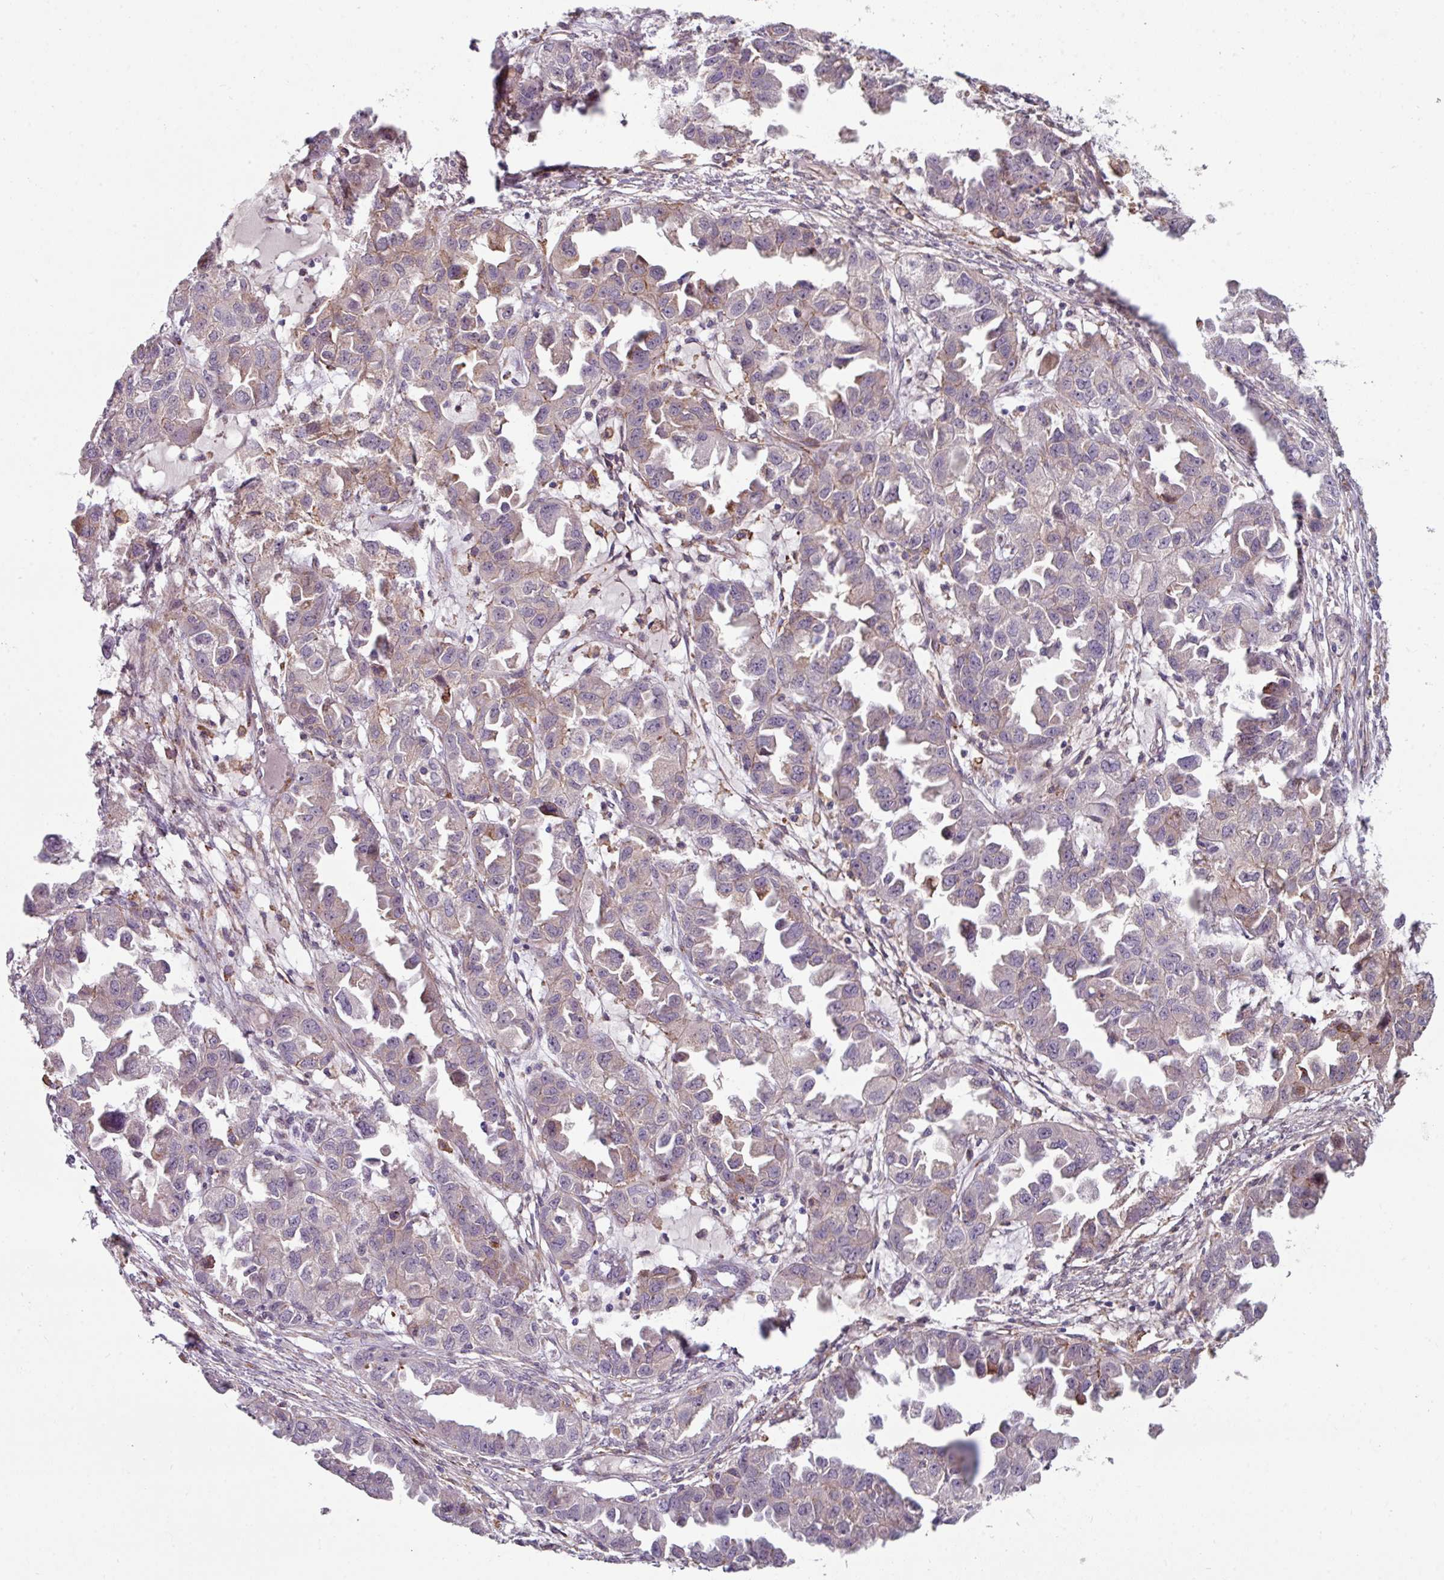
{"staining": {"intensity": "weak", "quantity": "25%-75%", "location": "cytoplasmic/membranous"}, "tissue": "ovarian cancer", "cell_type": "Tumor cells", "image_type": "cancer", "snomed": [{"axis": "morphology", "description": "Cystadenocarcinoma, serous, NOS"}, {"axis": "topography", "description": "Ovary"}], "caption": "The immunohistochemical stain highlights weak cytoplasmic/membranous staining in tumor cells of ovarian cancer tissue.", "gene": "BMS1", "patient": {"sex": "female", "age": 84}}